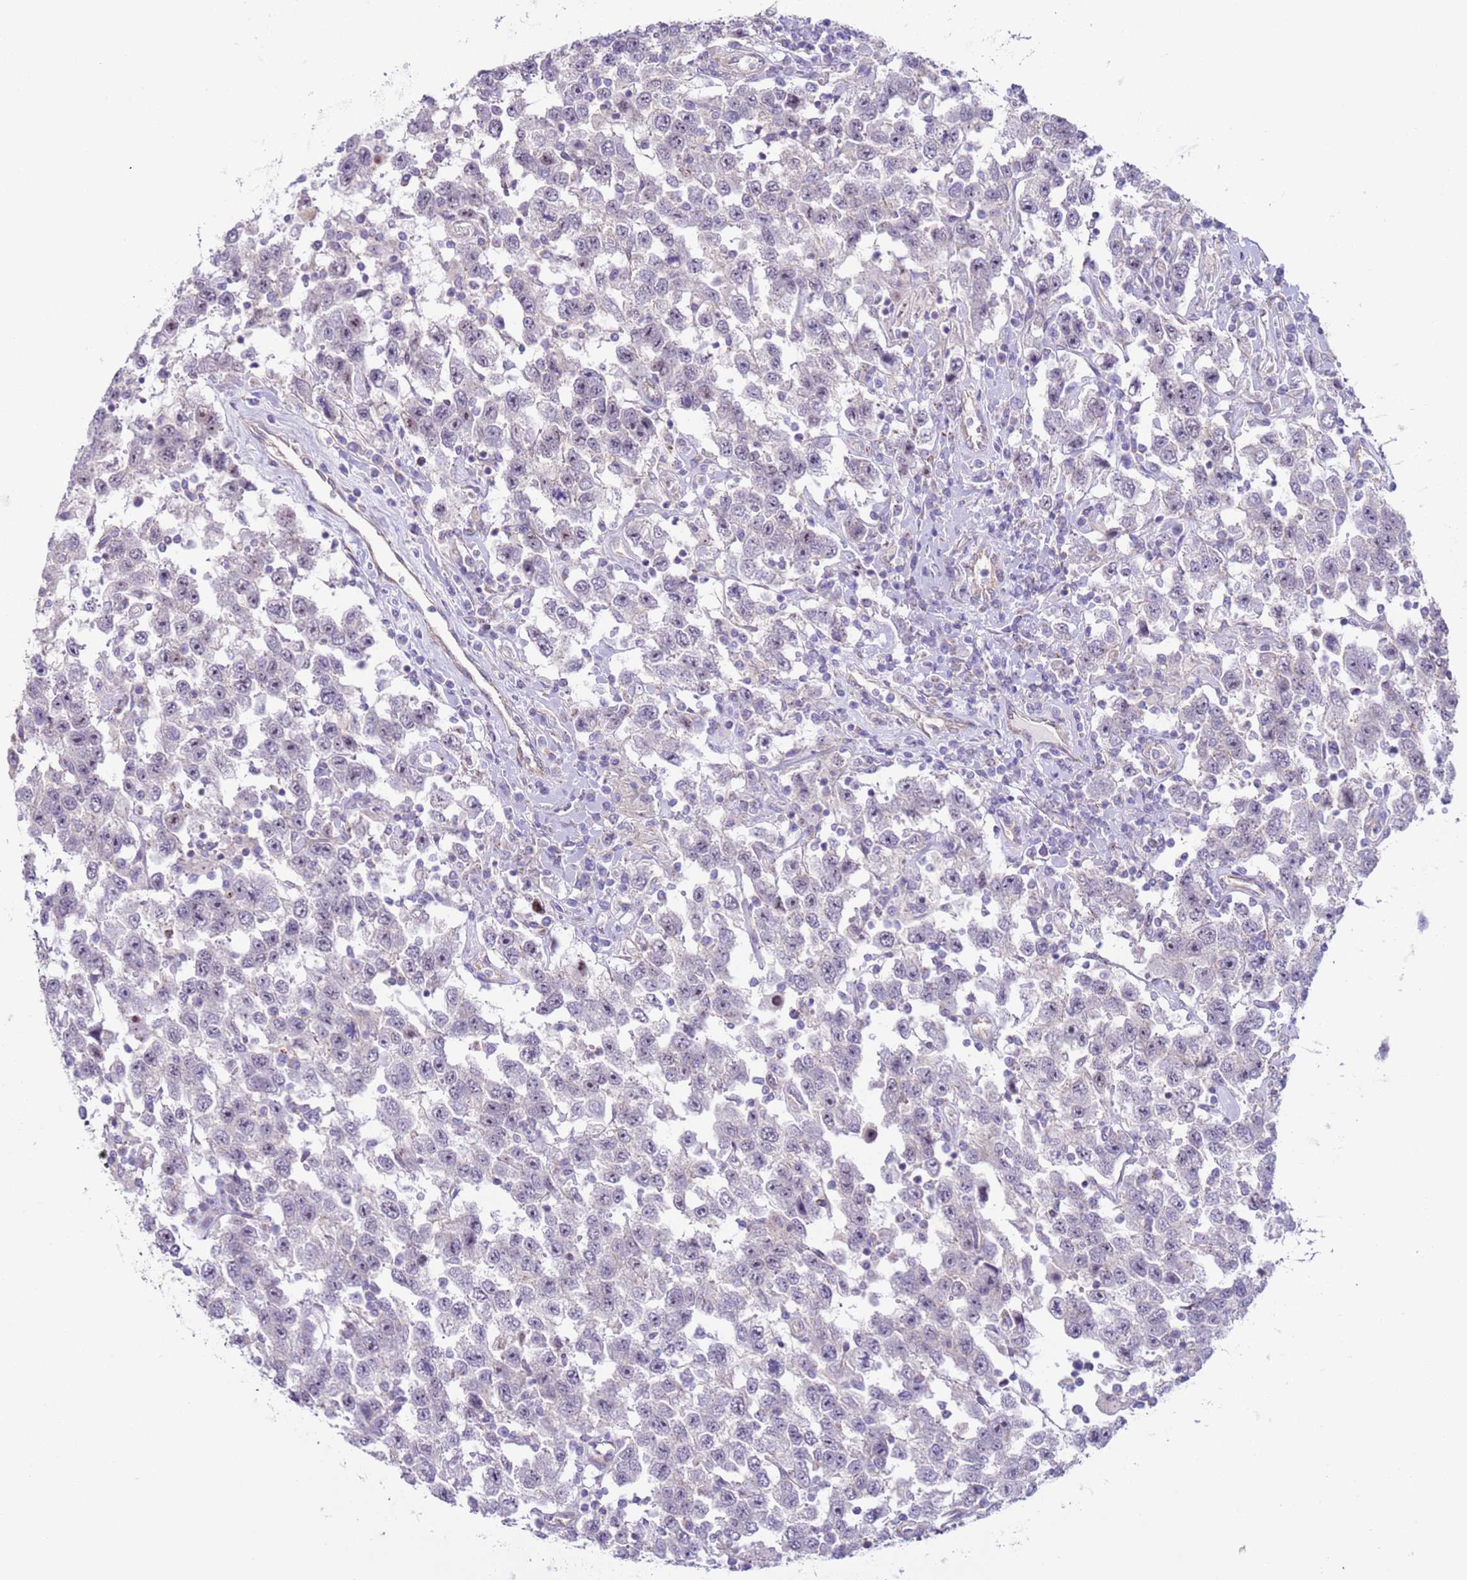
{"staining": {"intensity": "negative", "quantity": "none", "location": "none"}, "tissue": "testis cancer", "cell_type": "Tumor cells", "image_type": "cancer", "snomed": [{"axis": "morphology", "description": "Seminoma, NOS"}, {"axis": "topography", "description": "Testis"}], "caption": "There is no significant expression in tumor cells of testis cancer (seminoma).", "gene": "HEATR1", "patient": {"sex": "male", "age": 41}}